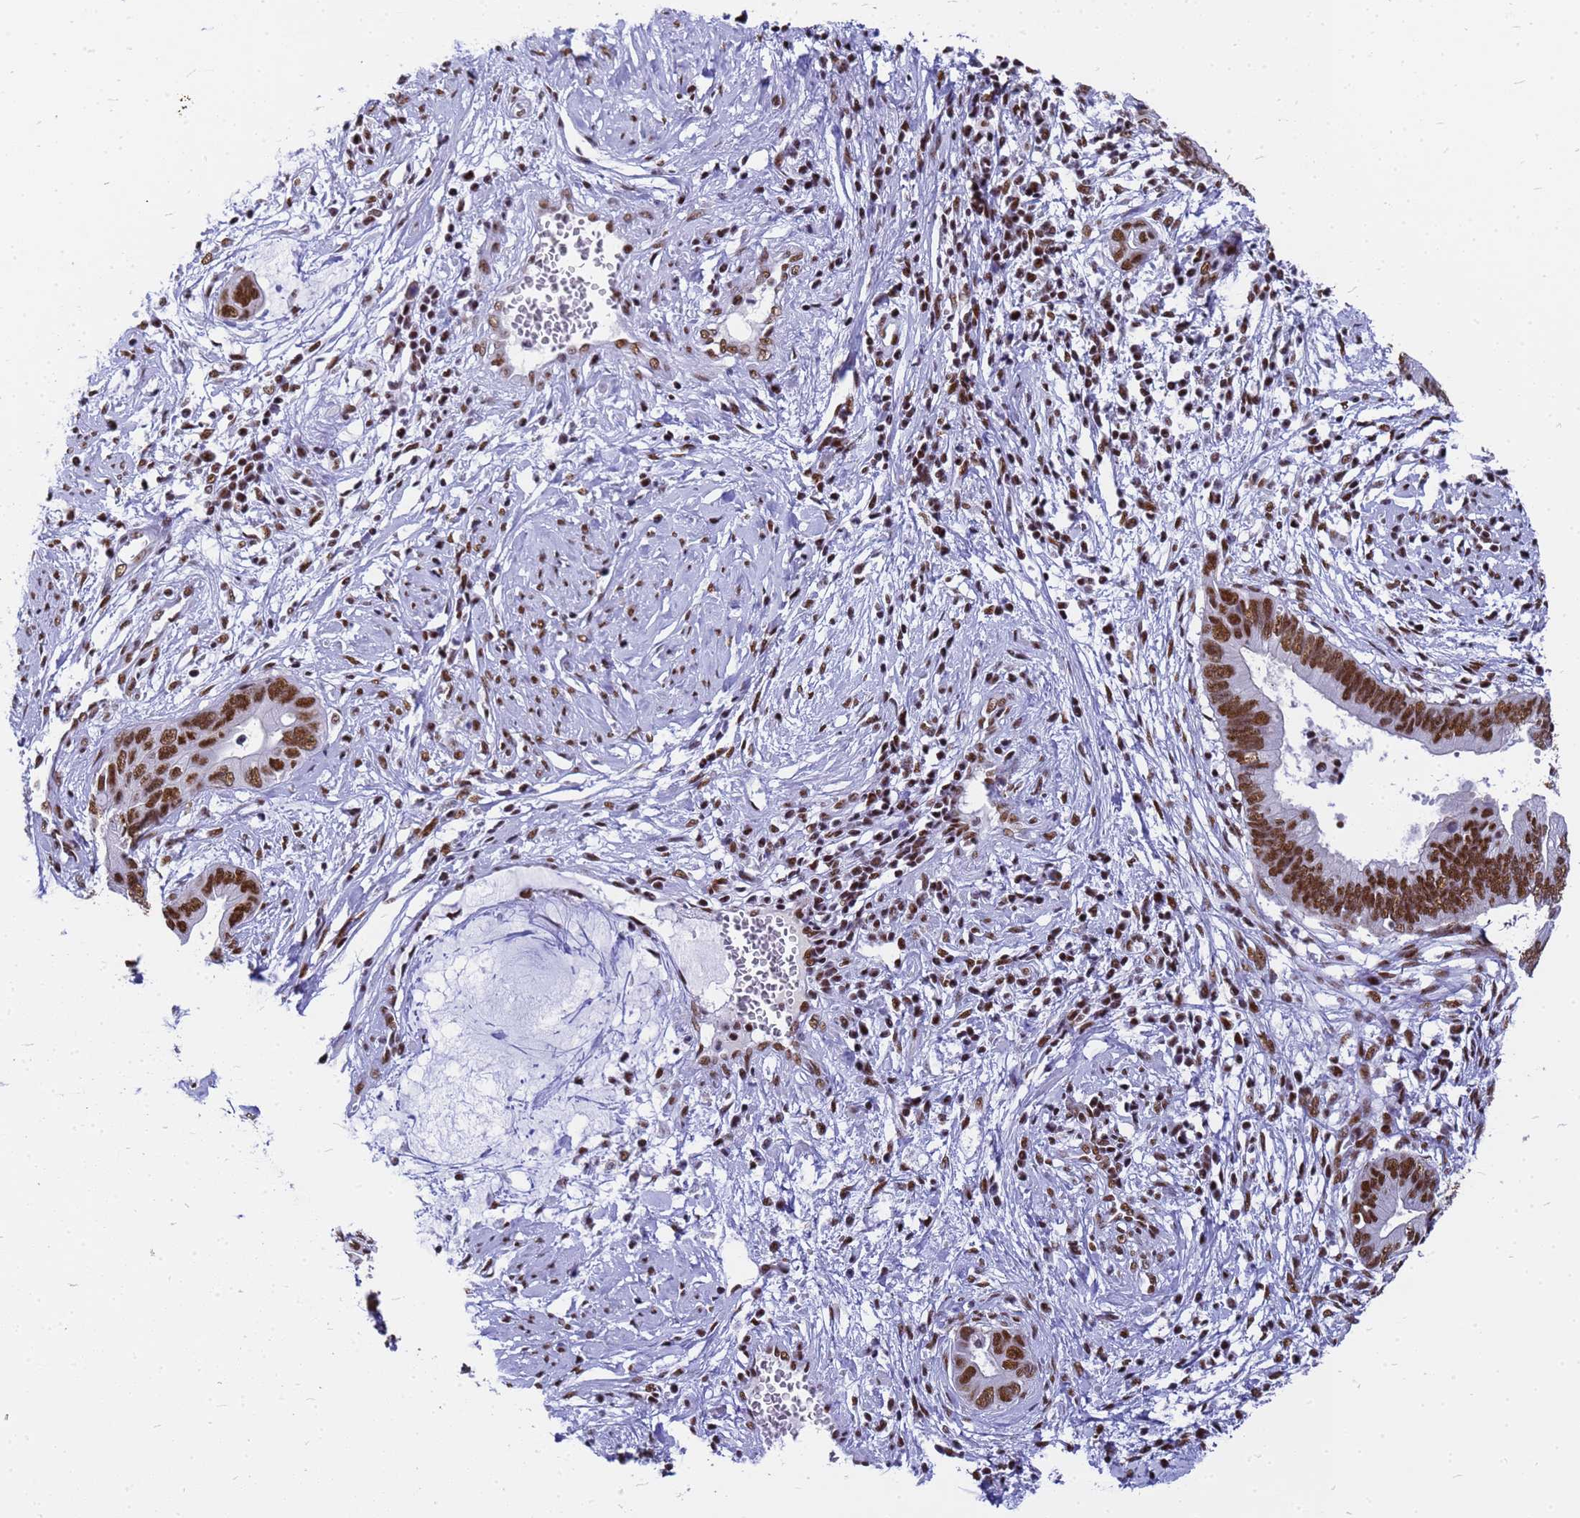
{"staining": {"intensity": "moderate", "quantity": ">75%", "location": "nuclear"}, "tissue": "cervical cancer", "cell_type": "Tumor cells", "image_type": "cancer", "snomed": [{"axis": "morphology", "description": "Adenocarcinoma, NOS"}, {"axis": "topography", "description": "Cervix"}], "caption": "The histopathology image displays staining of cervical cancer, revealing moderate nuclear protein expression (brown color) within tumor cells.", "gene": "SART3", "patient": {"sex": "female", "age": 44}}